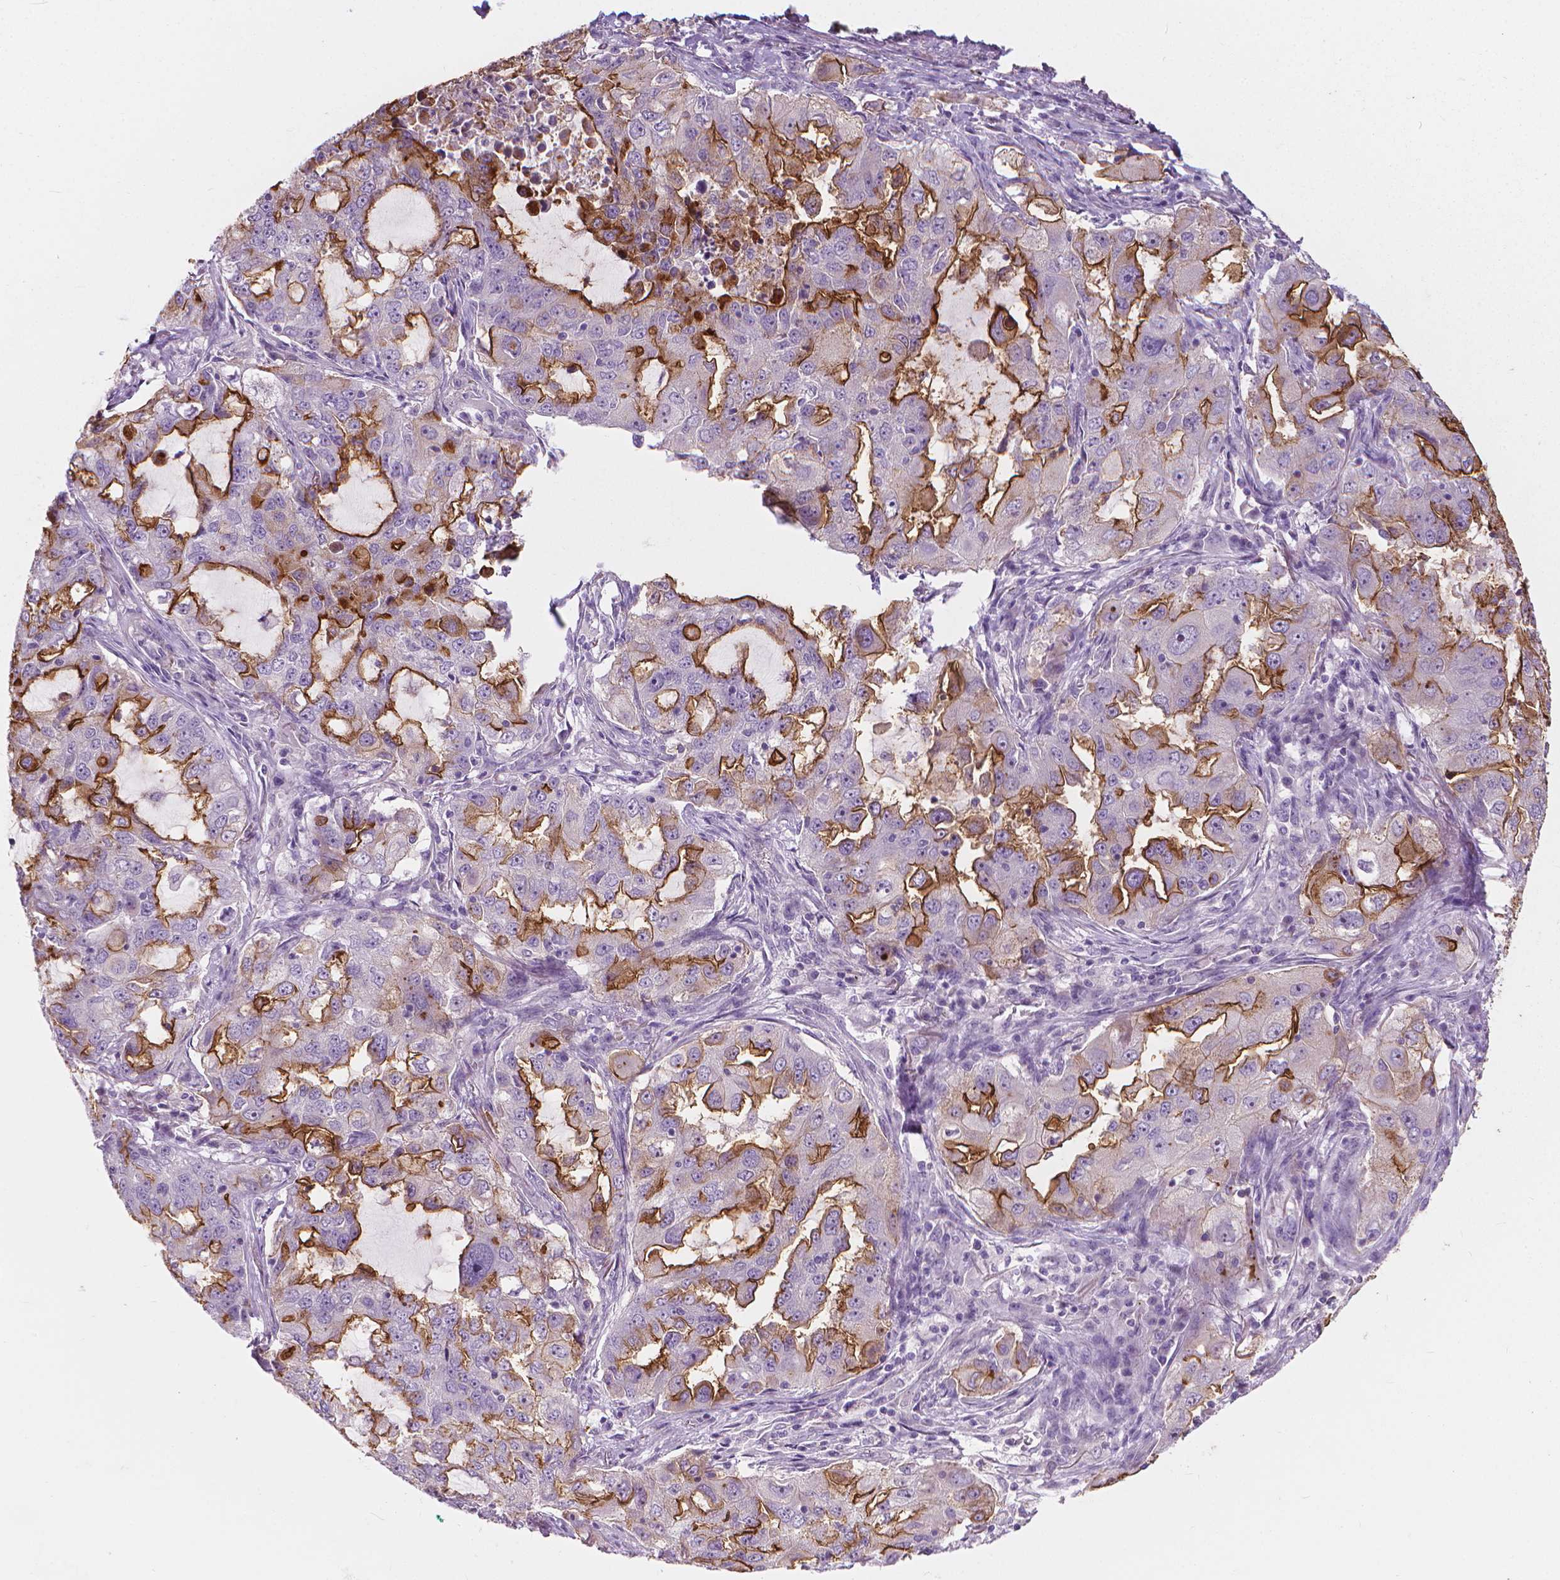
{"staining": {"intensity": "moderate", "quantity": "25%-75%", "location": "cytoplasmic/membranous"}, "tissue": "lung cancer", "cell_type": "Tumor cells", "image_type": "cancer", "snomed": [{"axis": "morphology", "description": "Adenocarcinoma, NOS"}, {"axis": "topography", "description": "Lung"}], "caption": "Protein expression by immunohistochemistry displays moderate cytoplasmic/membranous expression in approximately 25%-75% of tumor cells in lung cancer.", "gene": "GPRC5A", "patient": {"sex": "female", "age": 61}}